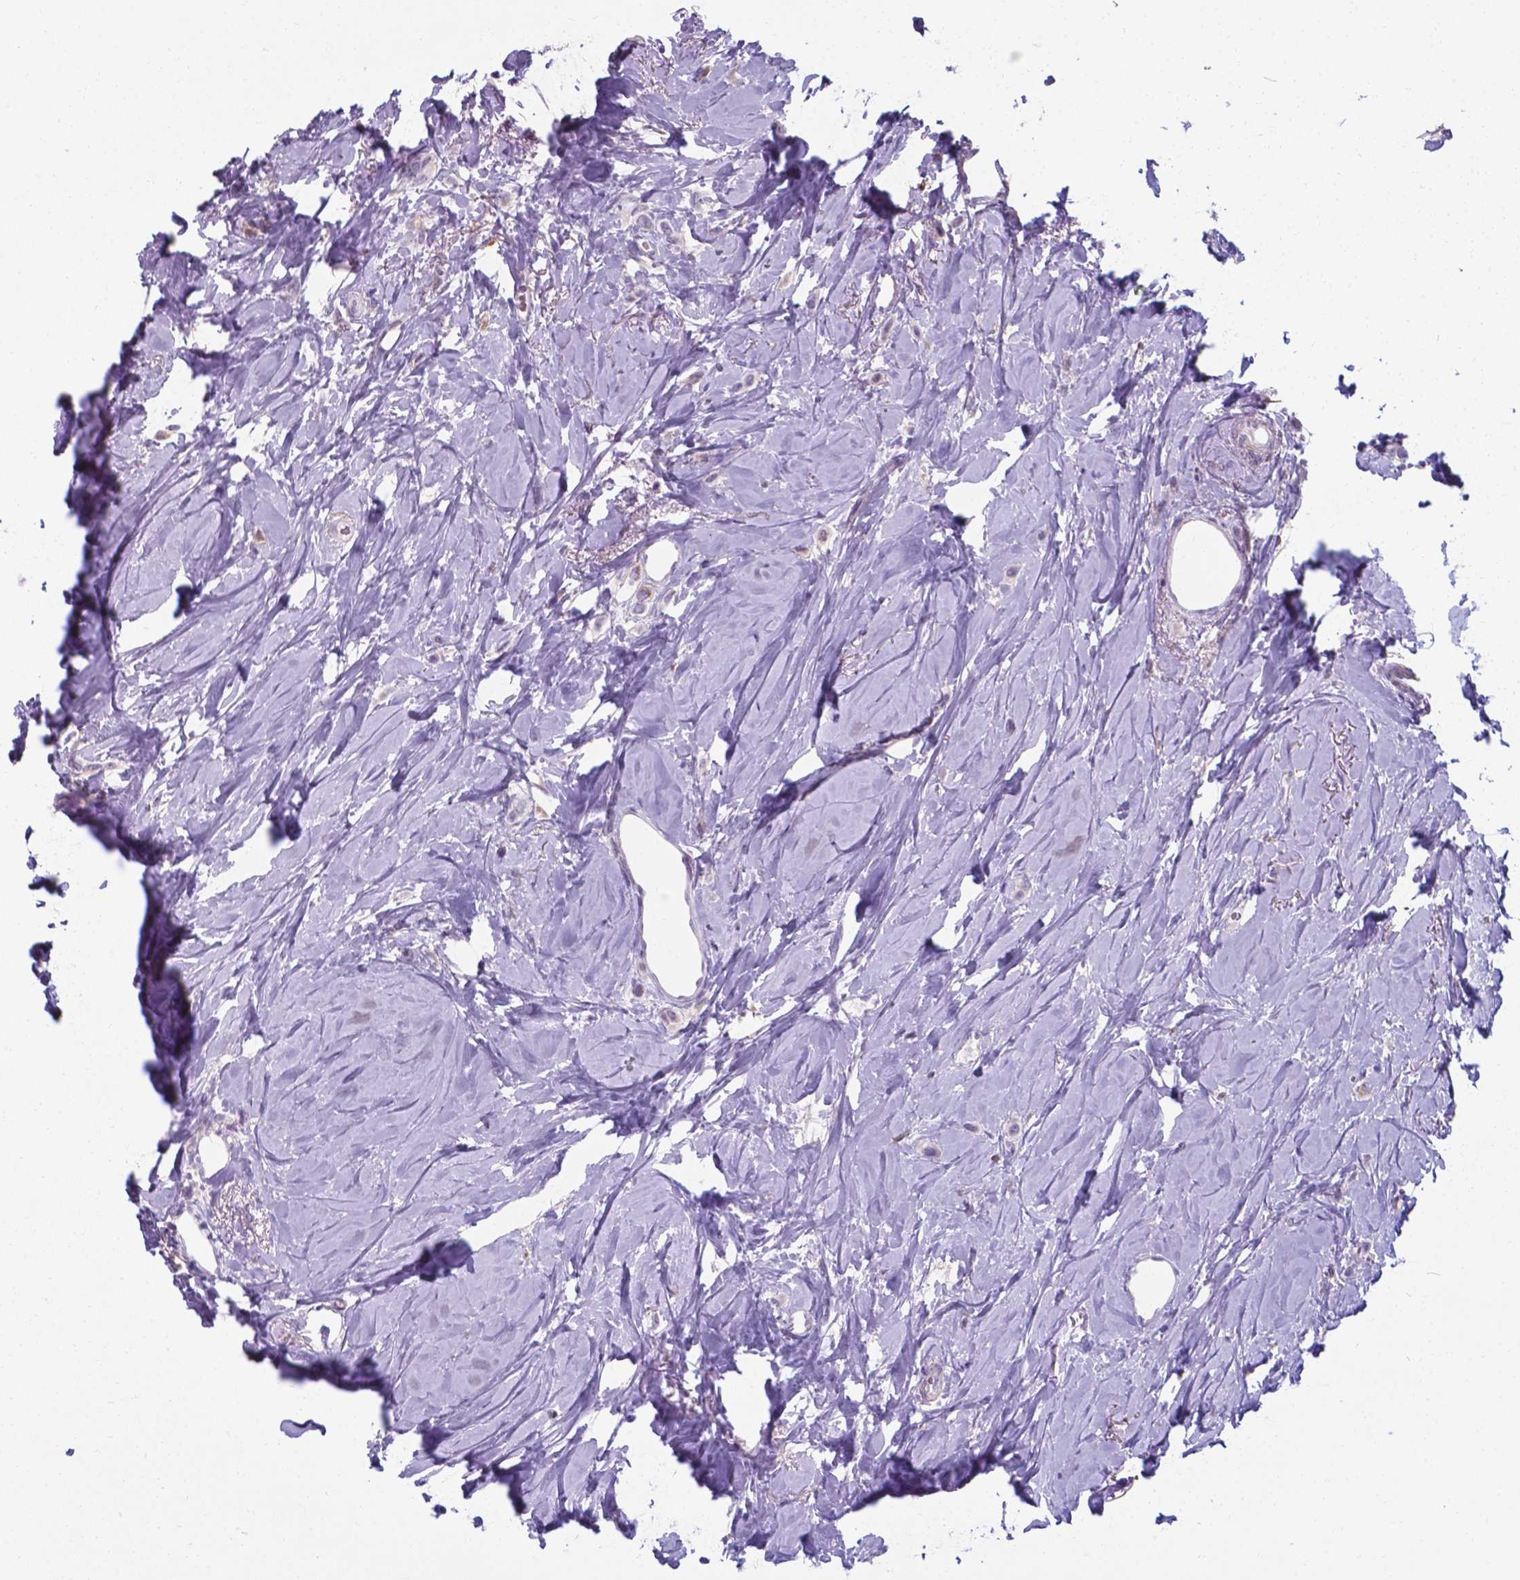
{"staining": {"intensity": "negative", "quantity": "none", "location": "none"}, "tissue": "breast cancer", "cell_type": "Tumor cells", "image_type": "cancer", "snomed": [{"axis": "morphology", "description": "Lobular carcinoma"}, {"axis": "topography", "description": "Breast"}], "caption": "Tumor cells are negative for protein expression in human breast cancer (lobular carcinoma).", "gene": "AP5B1", "patient": {"sex": "female", "age": 66}}